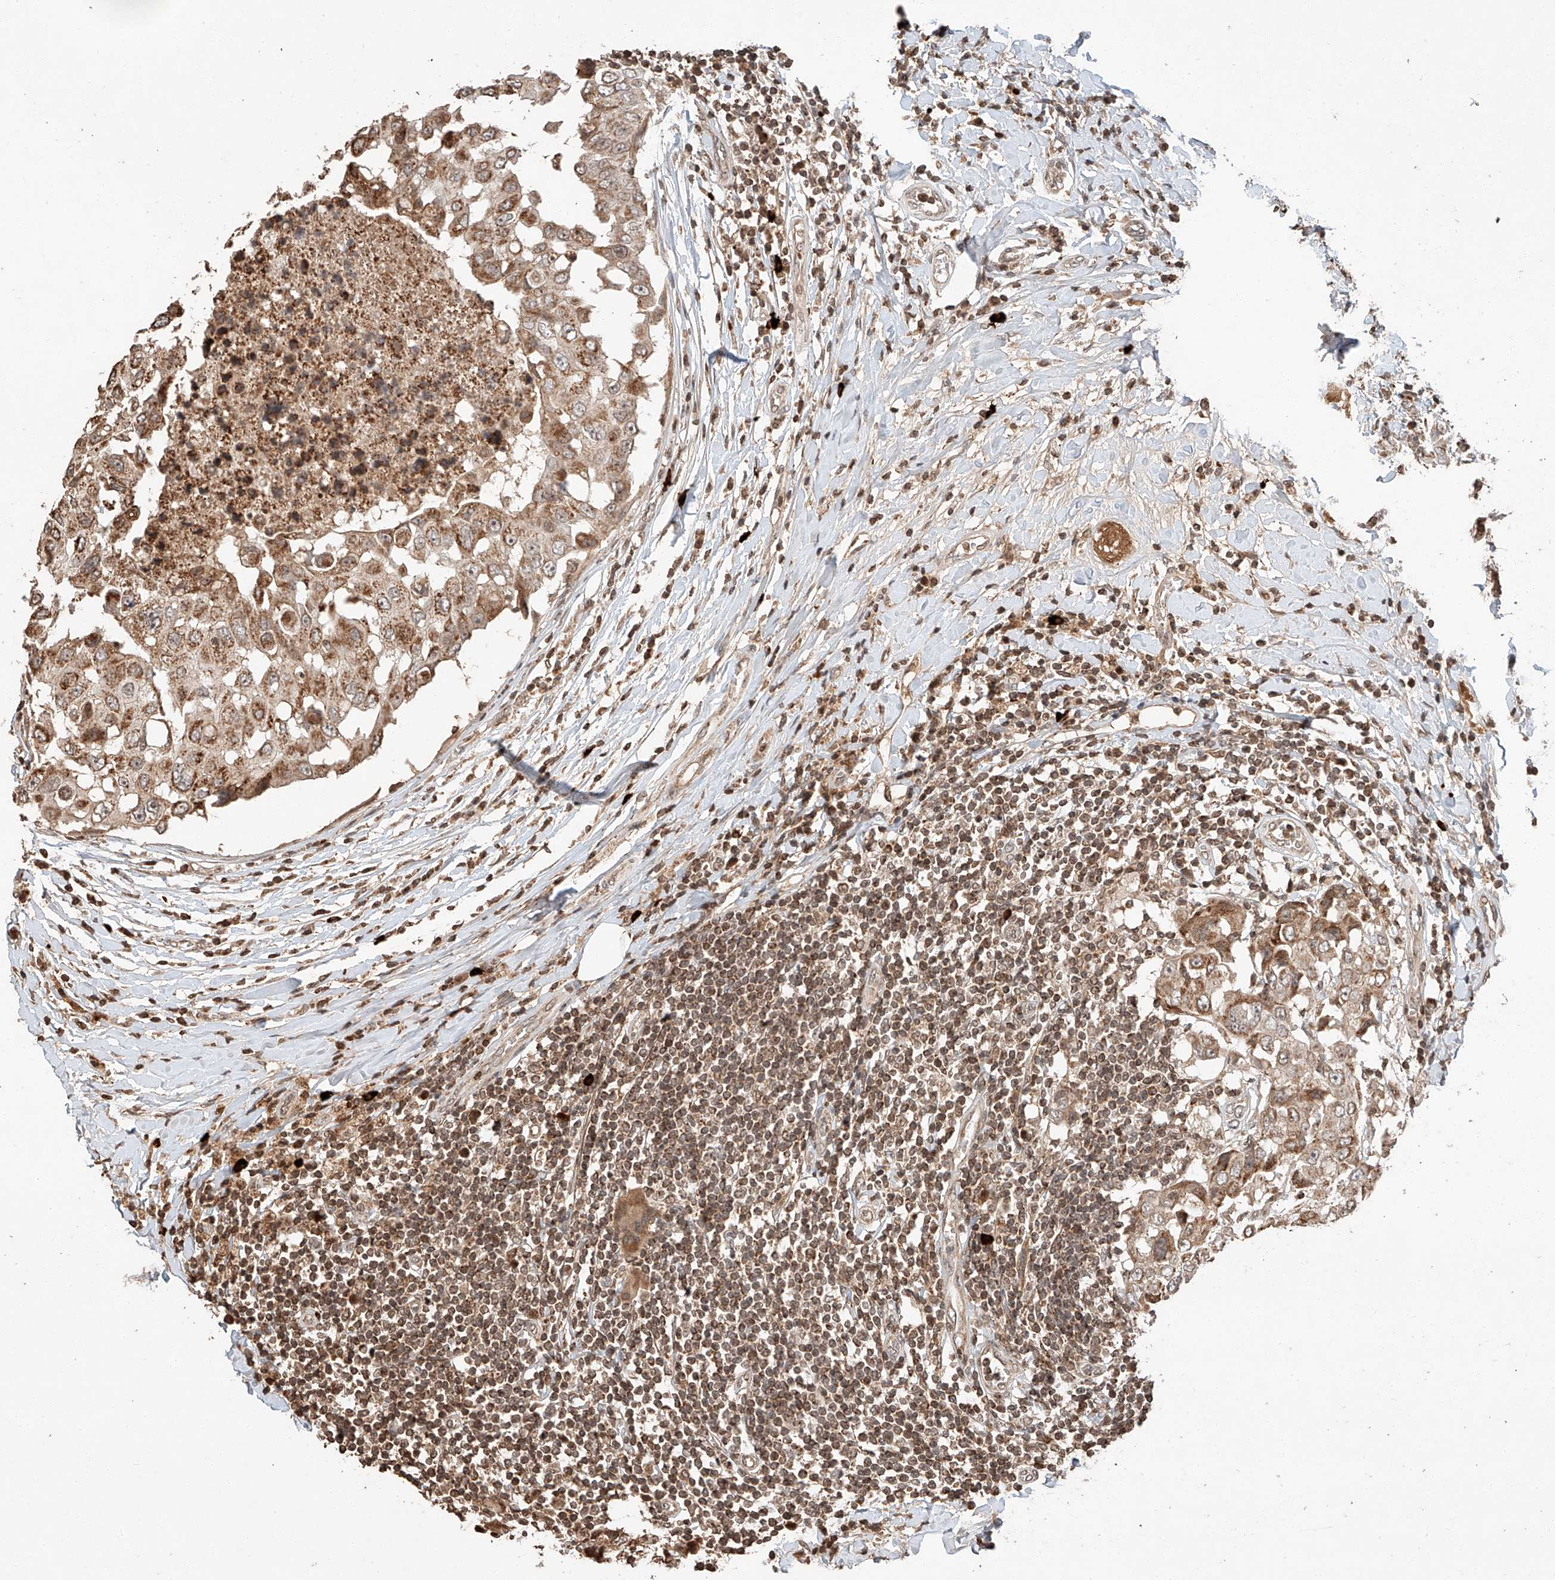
{"staining": {"intensity": "strong", "quantity": ">75%", "location": "cytoplasmic/membranous"}, "tissue": "breast cancer", "cell_type": "Tumor cells", "image_type": "cancer", "snomed": [{"axis": "morphology", "description": "Duct carcinoma"}, {"axis": "topography", "description": "Breast"}], "caption": "This photomicrograph reveals breast cancer stained with IHC to label a protein in brown. The cytoplasmic/membranous of tumor cells show strong positivity for the protein. Nuclei are counter-stained blue.", "gene": "ARHGAP33", "patient": {"sex": "female", "age": 27}}